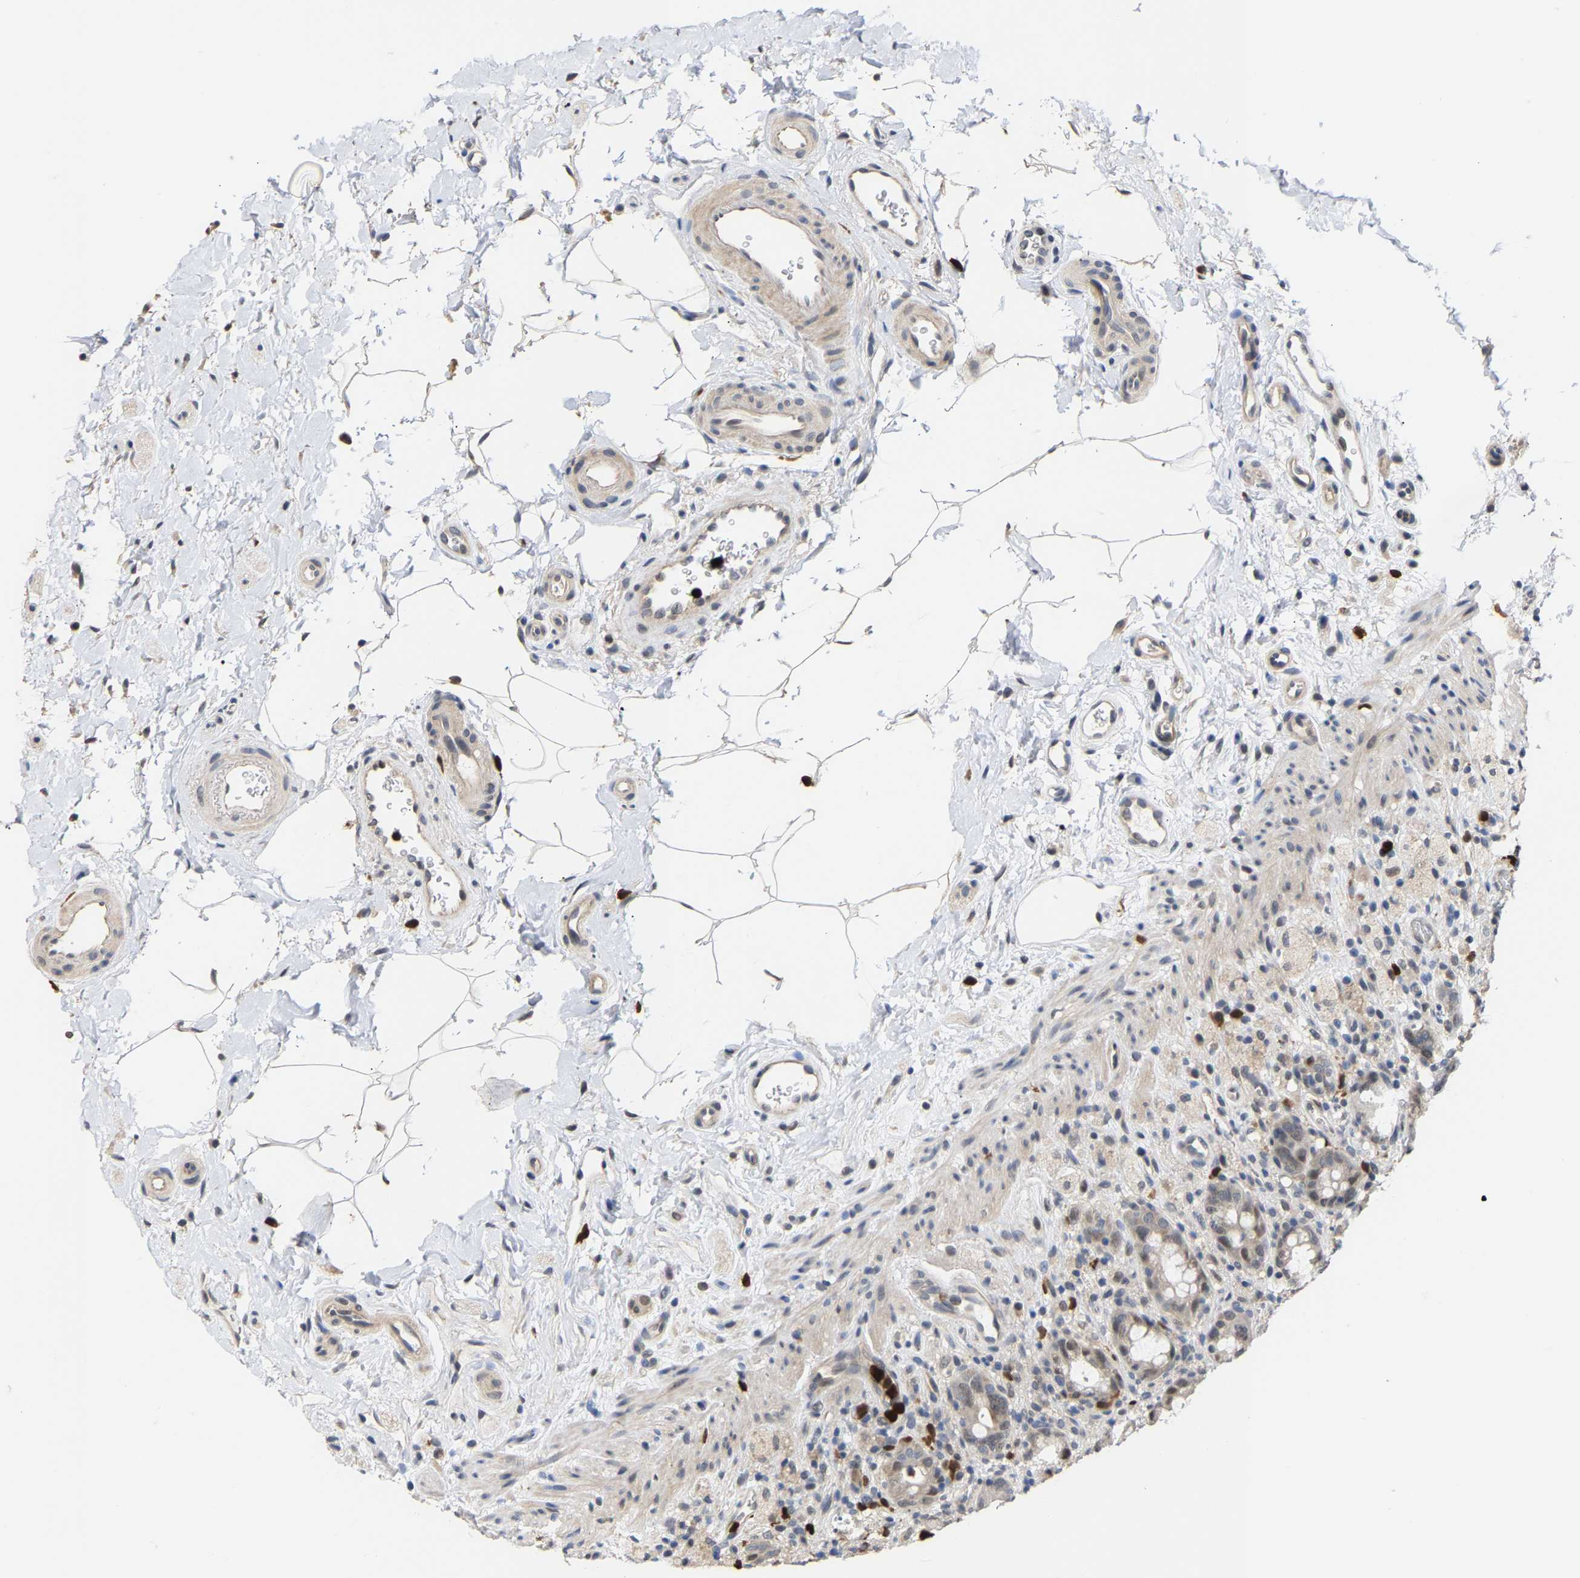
{"staining": {"intensity": "weak", "quantity": "<25%", "location": "cytoplasmic/membranous"}, "tissue": "rectum", "cell_type": "Glandular cells", "image_type": "normal", "snomed": [{"axis": "morphology", "description": "Normal tissue, NOS"}, {"axis": "topography", "description": "Rectum"}], "caption": "Histopathology image shows no protein expression in glandular cells of benign rectum. Nuclei are stained in blue.", "gene": "TDRD7", "patient": {"sex": "male", "age": 44}}